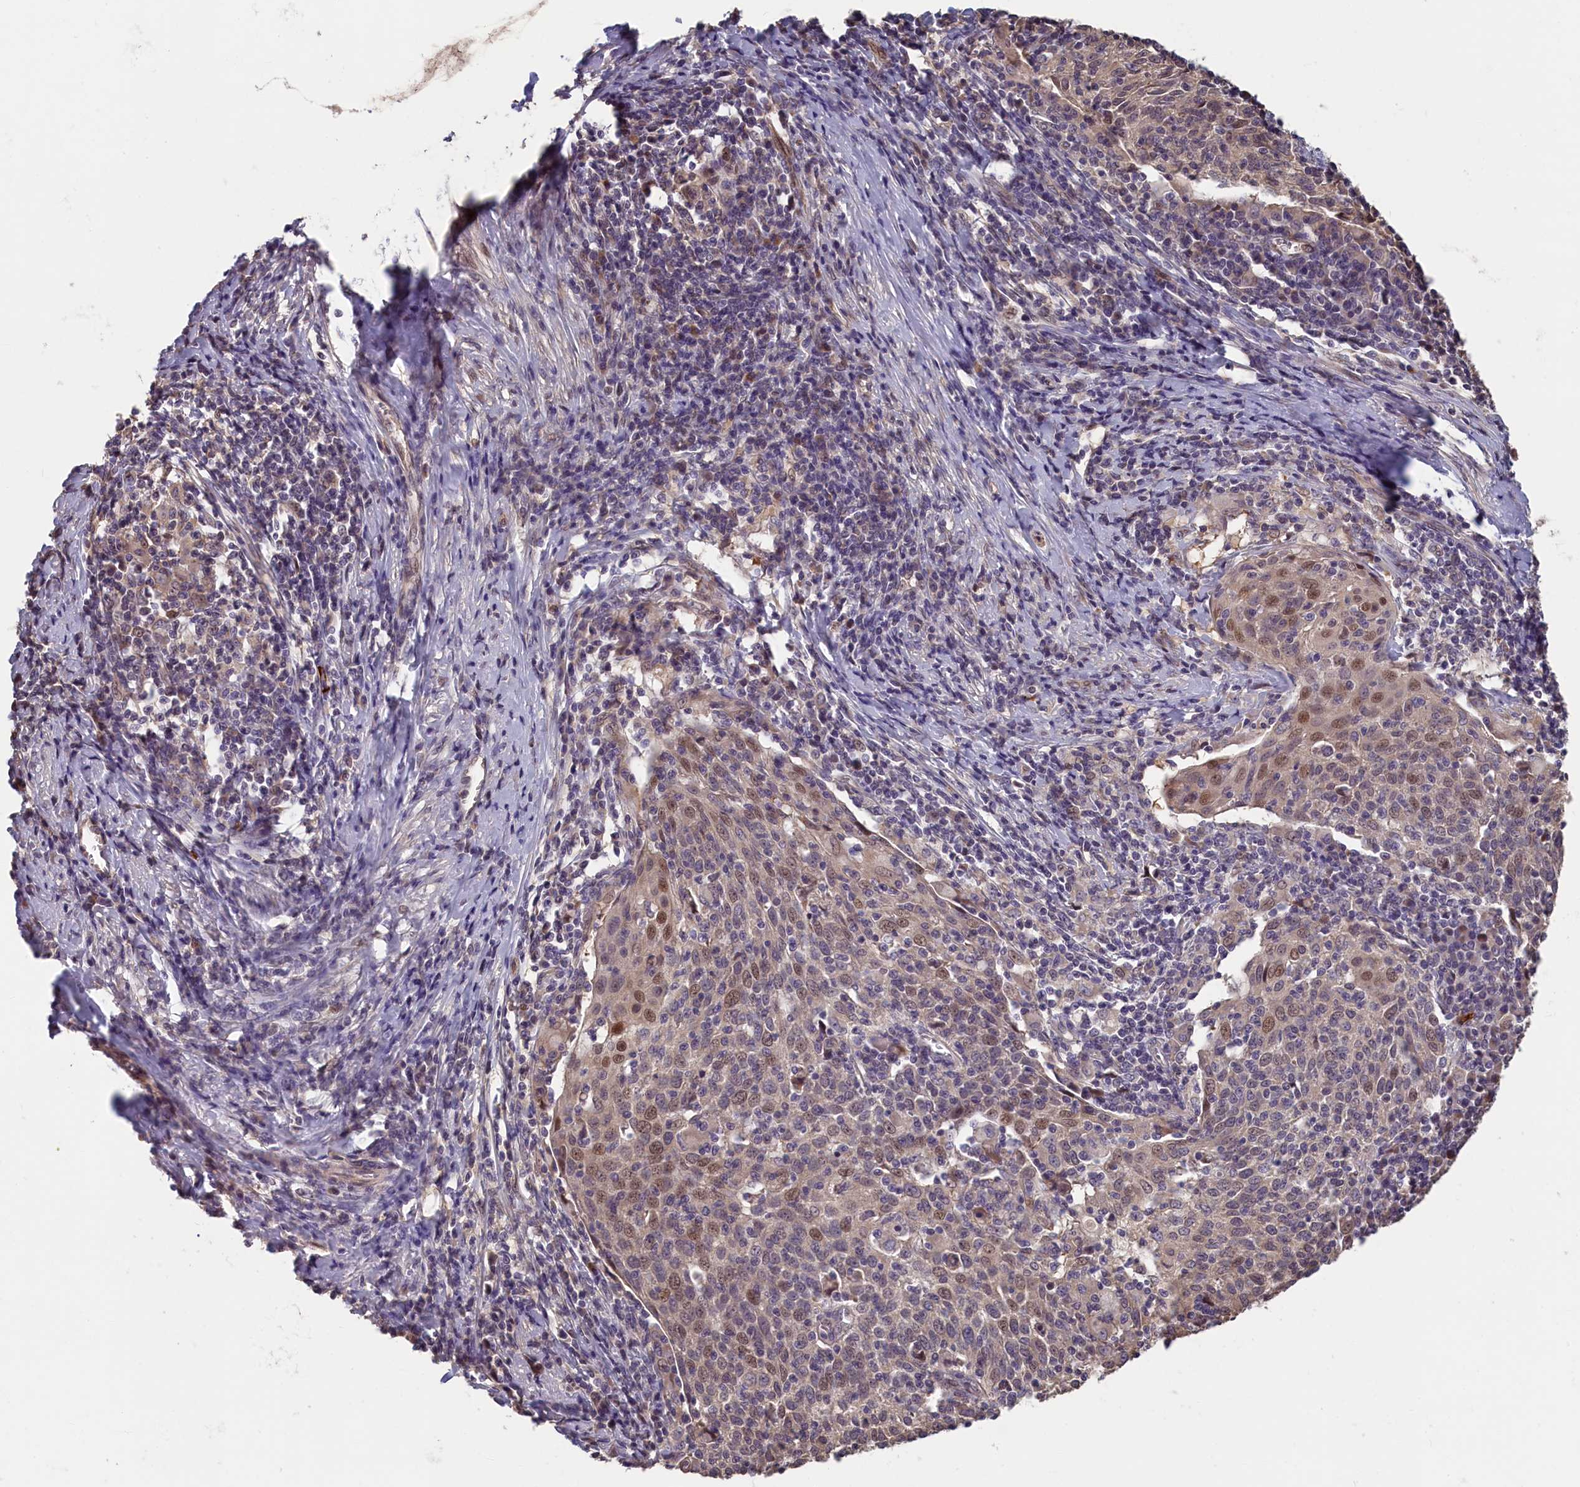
{"staining": {"intensity": "moderate", "quantity": "25%-75%", "location": "nuclear"}, "tissue": "cervical cancer", "cell_type": "Tumor cells", "image_type": "cancer", "snomed": [{"axis": "morphology", "description": "Squamous cell carcinoma, NOS"}, {"axis": "topography", "description": "Cervix"}], "caption": "A histopathology image of cervical squamous cell carcinoma stained for a protein displays moderate nuclear brown staining in tumor cells.", "gene": "TMEM116", "patient": {"sex": "female", "age": 52}}